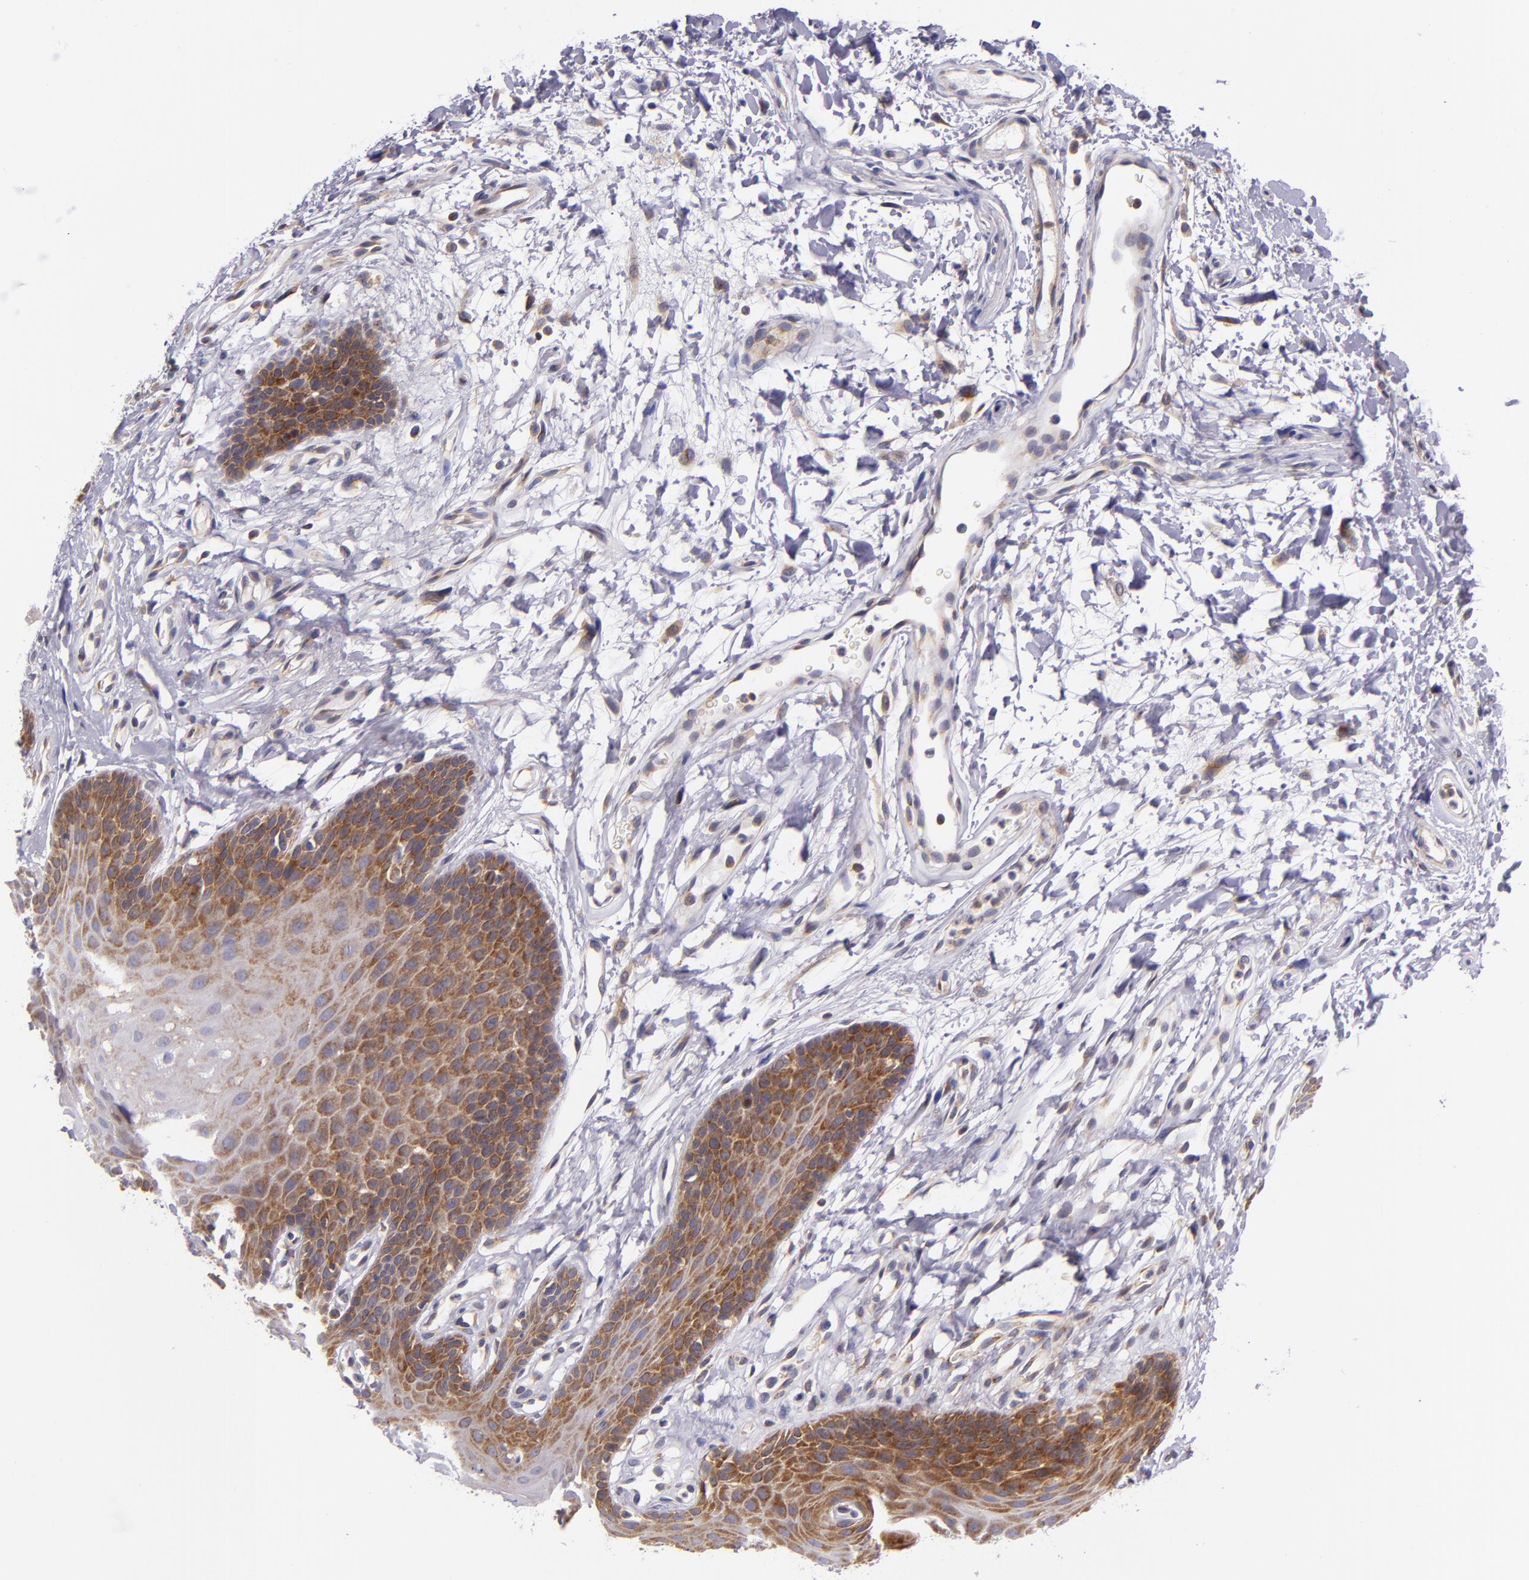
{"staining": {"intensity": "moderate", "quantity": "25%-75%", "location": "cytoplasmic/membranous"}, "tissue": "oral mucosa", "cell_type": "Squamous epithelial cells", "image_type": "normal", "snomed": [{"axis": "morphology", "description": "Normal tissue, NOS"}, {"axis": "topography", "description": "Oral tissue"}], "caption": "The micrograph exhibits a brown stain indicating the presence of a protein in the cytoplasmic/membranous of squamous epithelial cells in oral mucosa. (brown staining indicates protein expression, while blue staining denotes nuclei).", "gene": "UPF3B", "patient": {"sex": "male", "age": 62}}